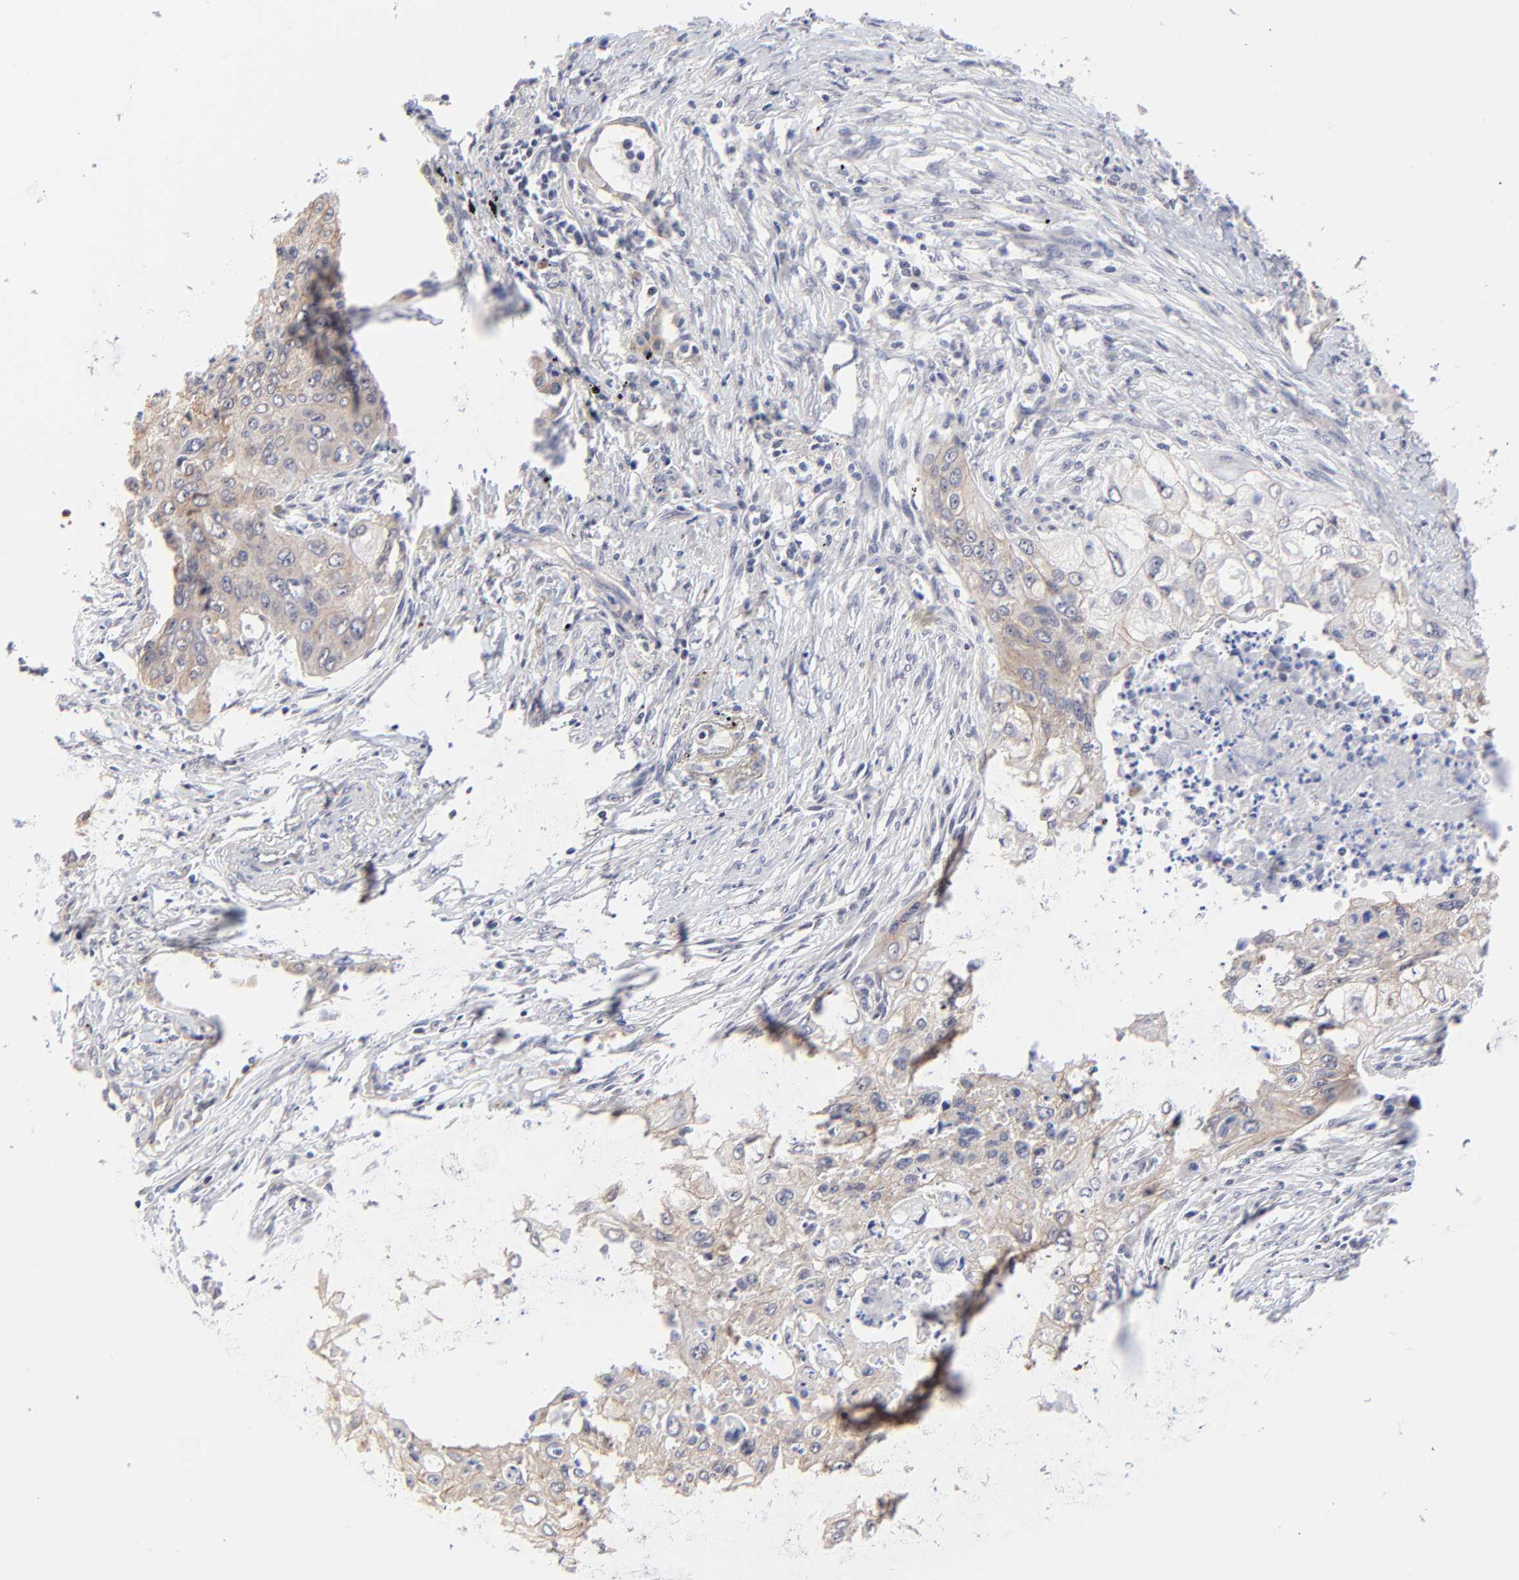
{"staining": {"intensity": "weak", "quantity": ">75%", "location": "cytoplasmic/membranous"}, "tissue": "lung cancer", "cell_type": "Tumor cells", "image_type": "cancer", "snomed": [{"axis": "morphology", "description": "Squamous cell carcinoma, NOS"}, {"axis": "topography", "description": "Lung"}], "caption": "Immunohistochemistry image of neoplastic tissue: lung squamous cell carcinoma stained using IHC demonstrates low levels of weak protein expression localized specifically in the cytoplasmic/membranous of tumor cells, appearing as a cytoplasmic/membranous brown color.", "gene": "FBXO8", "patient": {"sex": "male", "age": 71}}